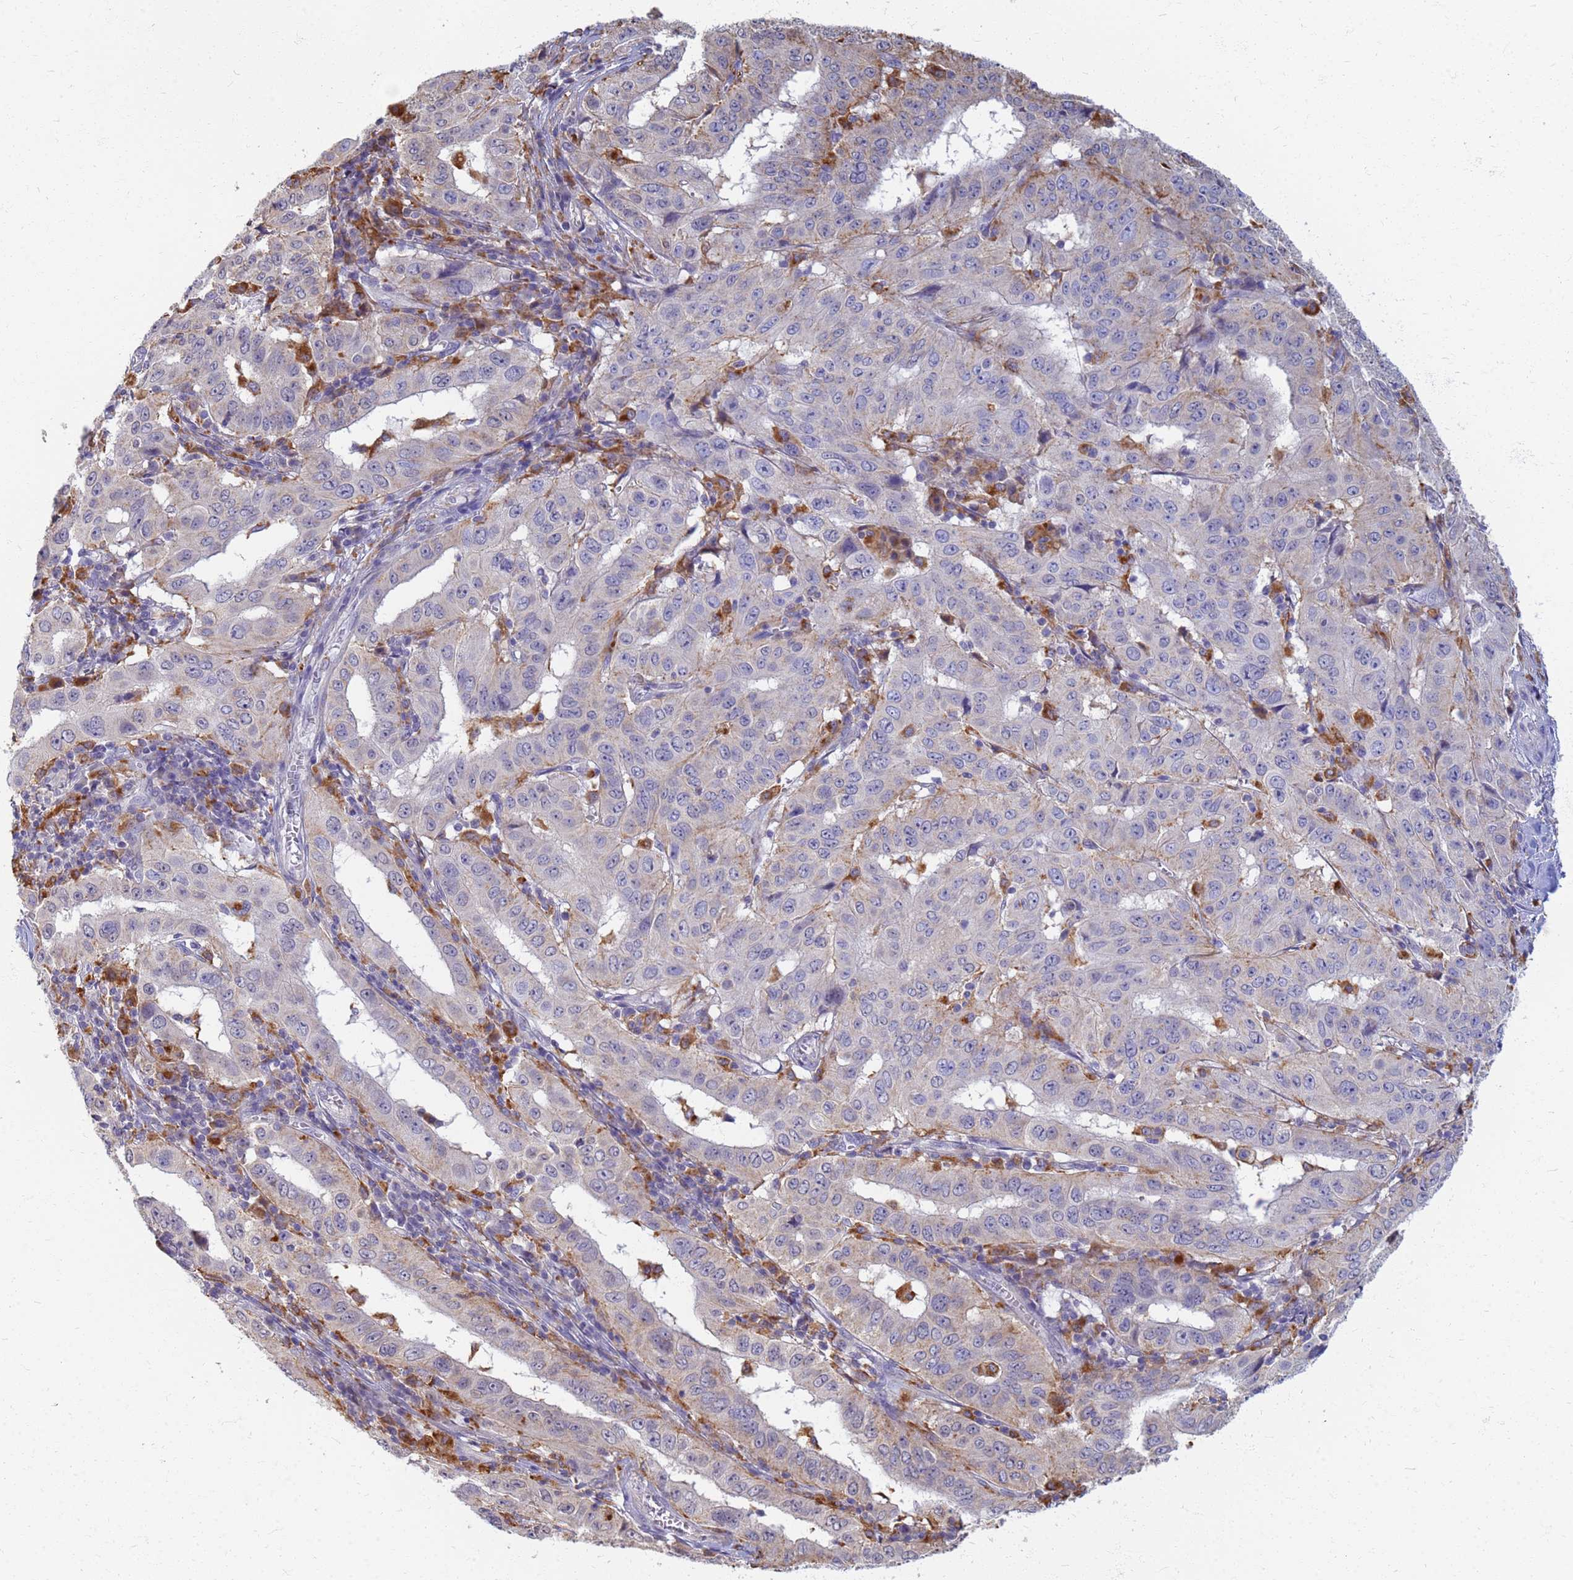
{"staining": {"intensity": "negative", "quantity": "none", "location": "none"}, "tissue": "pancreatic cancer", "cell_type": "Tumor cells", "image_type": "cancer", "snomed": [{"axis": "morphology", "description": "Adenocarcinoma, NOS"}, {"axis": "topography", "description": "Pancreas"}], "caption": "Immunohistochemistry photomicrograph of neoplastic tissue: human pancreatic cancer stained with DAB exhibits no significant protein staining in tumor cells. (DAB (3,3'-diaminobenzidine) IHC, high magnification).", "gene": "ATP6V1E1", "patient": {"sex": "male", "age": 63}}